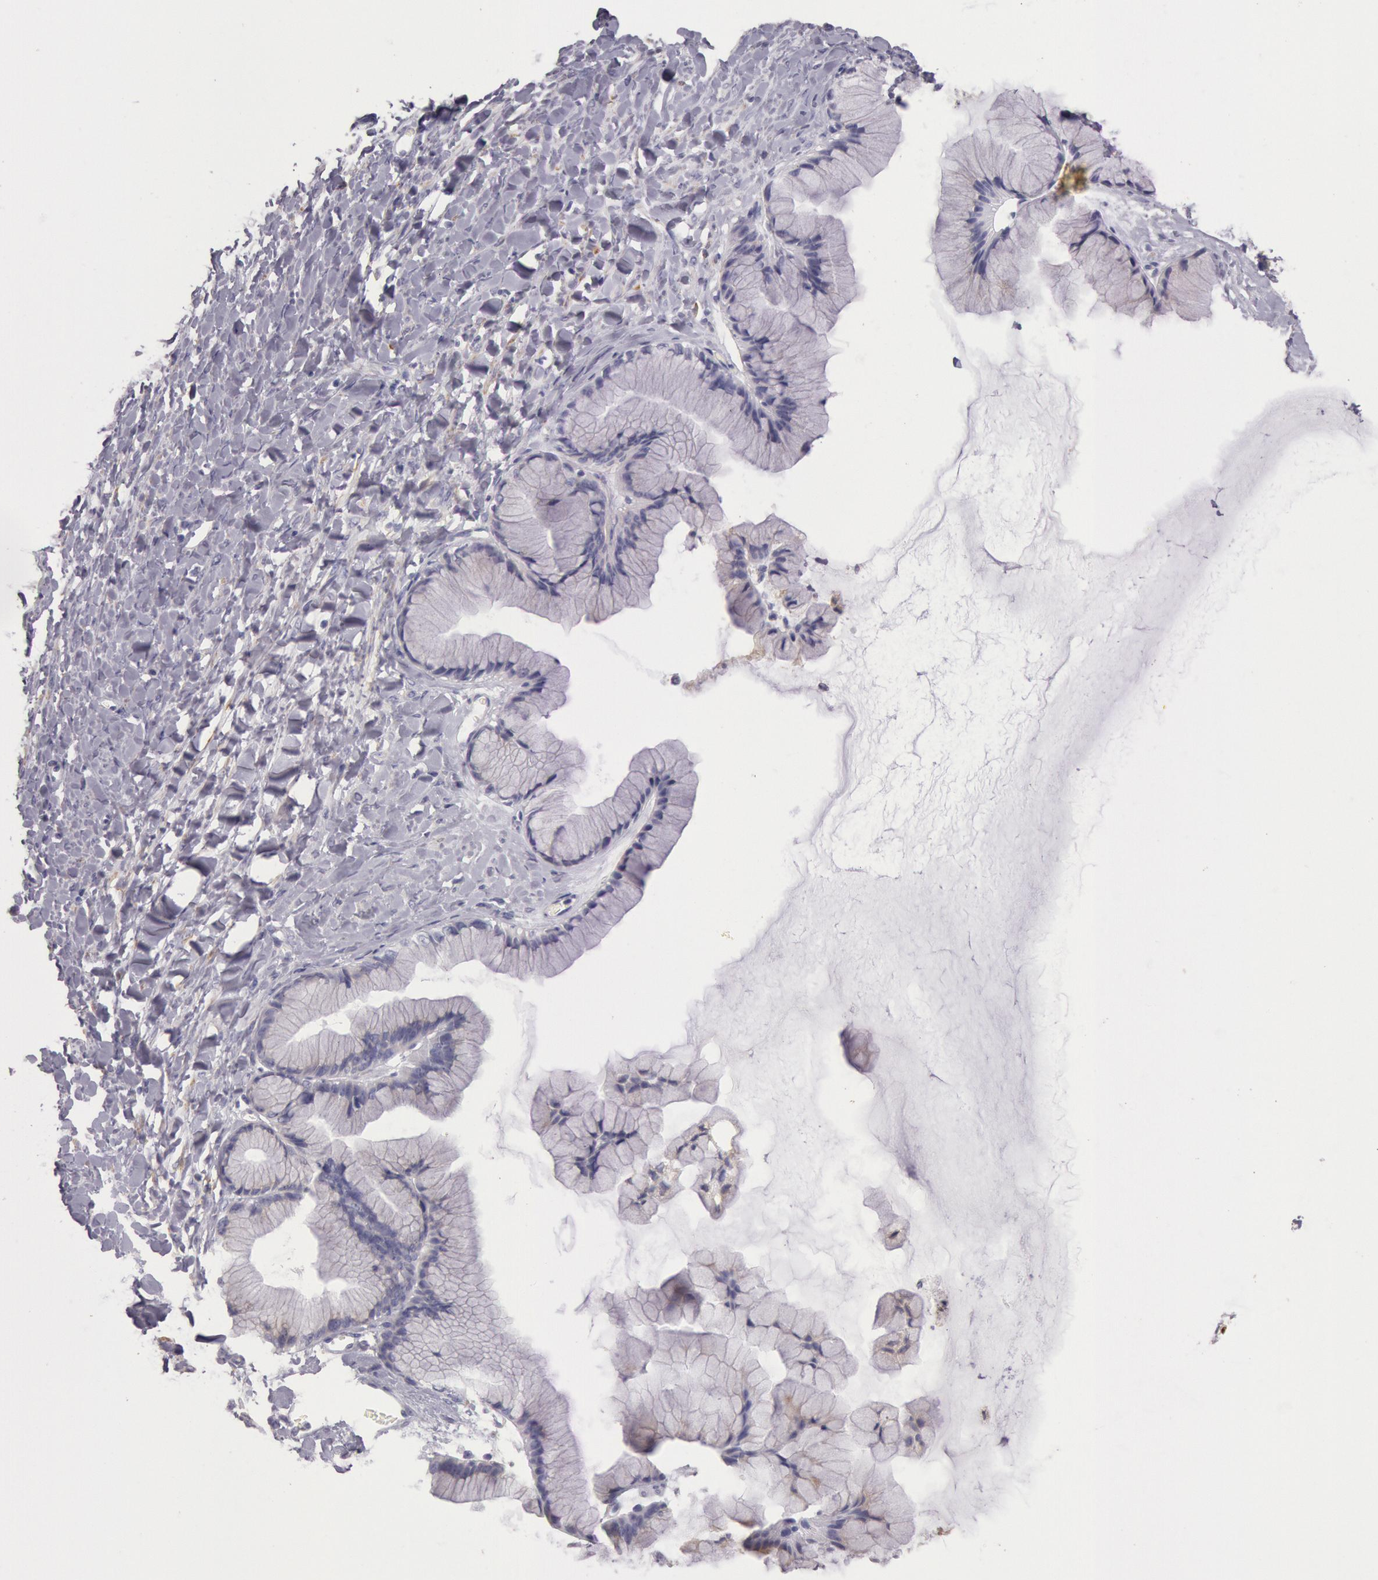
{"staining": {"intensity": "weak", "quantity": "25%-75%", "location": "cytoplasmic/membranous"}, "tissue": "ovarian cancer", "cell_type": "Tumor cells", "image_type": "cancer", "snomed": [{"axis": "morphology", "description": "Cystadenocarcinoma, mucinous, NOS"}, {"axis": "topography", "description": "Ovary"}], "caption": "DAB immunohistochemical staining of ovarian cancer (mucinous cystadenocarcinoma) exhibits weak cytoplasmic/membranous protein expression in approximately 25%-75% of tumor cells.", "gene": "CIDEB", "patient": {"sex": "female", "age": 41}}